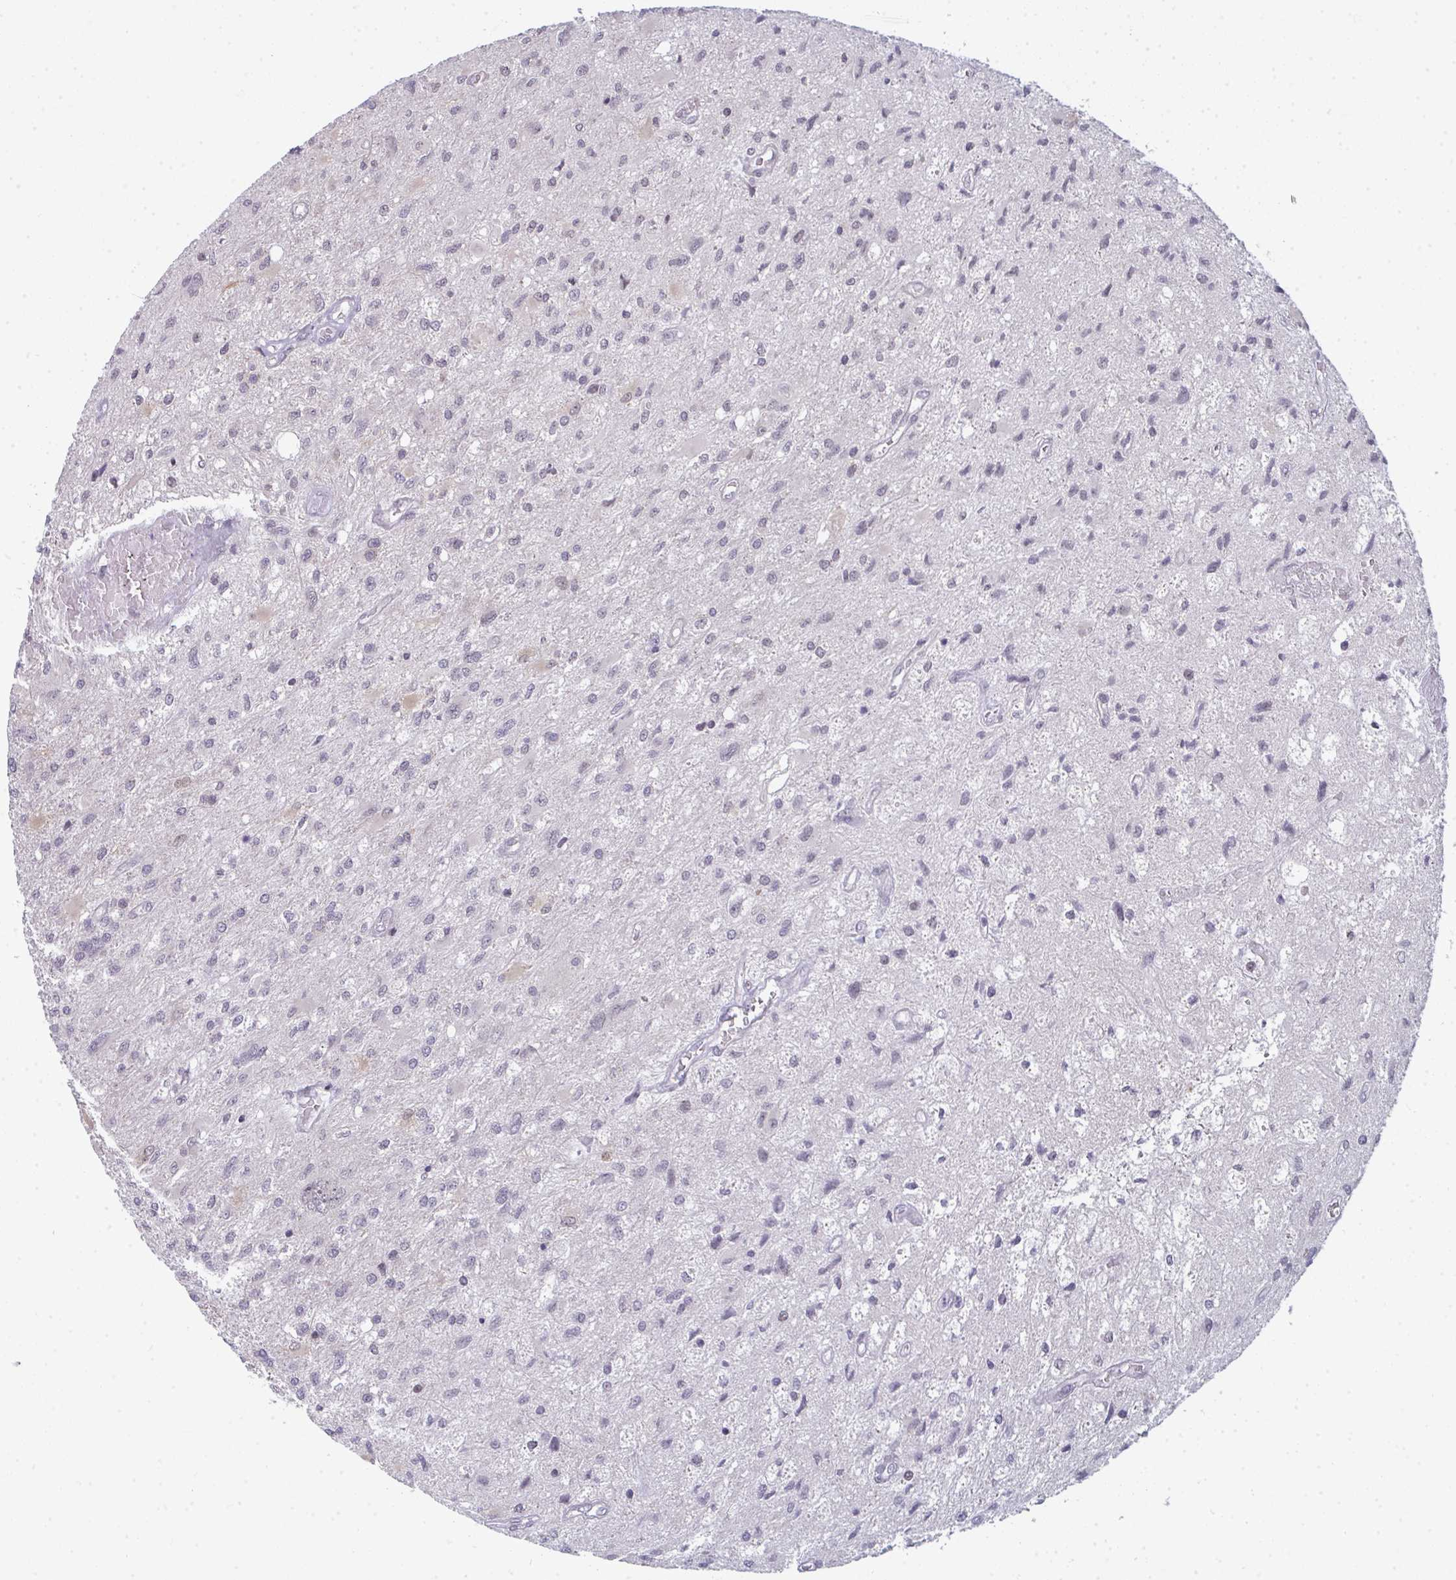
{"staining": {"intensity": "negative", "quantity": "none", "location": "none"}, "tissue": "glioma", "cell_type": "Tumor cells", "image_type": "cancer", "snomed": [{"axis": "morphology", "description": "Glioma, malignant, High grade"}, {"axis": "topography", "description": "Brain"}], "caption": "Immunohistochemical staining of malignant glioma (high-grade) shows no significant positivity in tumor cells.", "gene": "ATF1", "patient": {"sex": "female", "age": 70}}